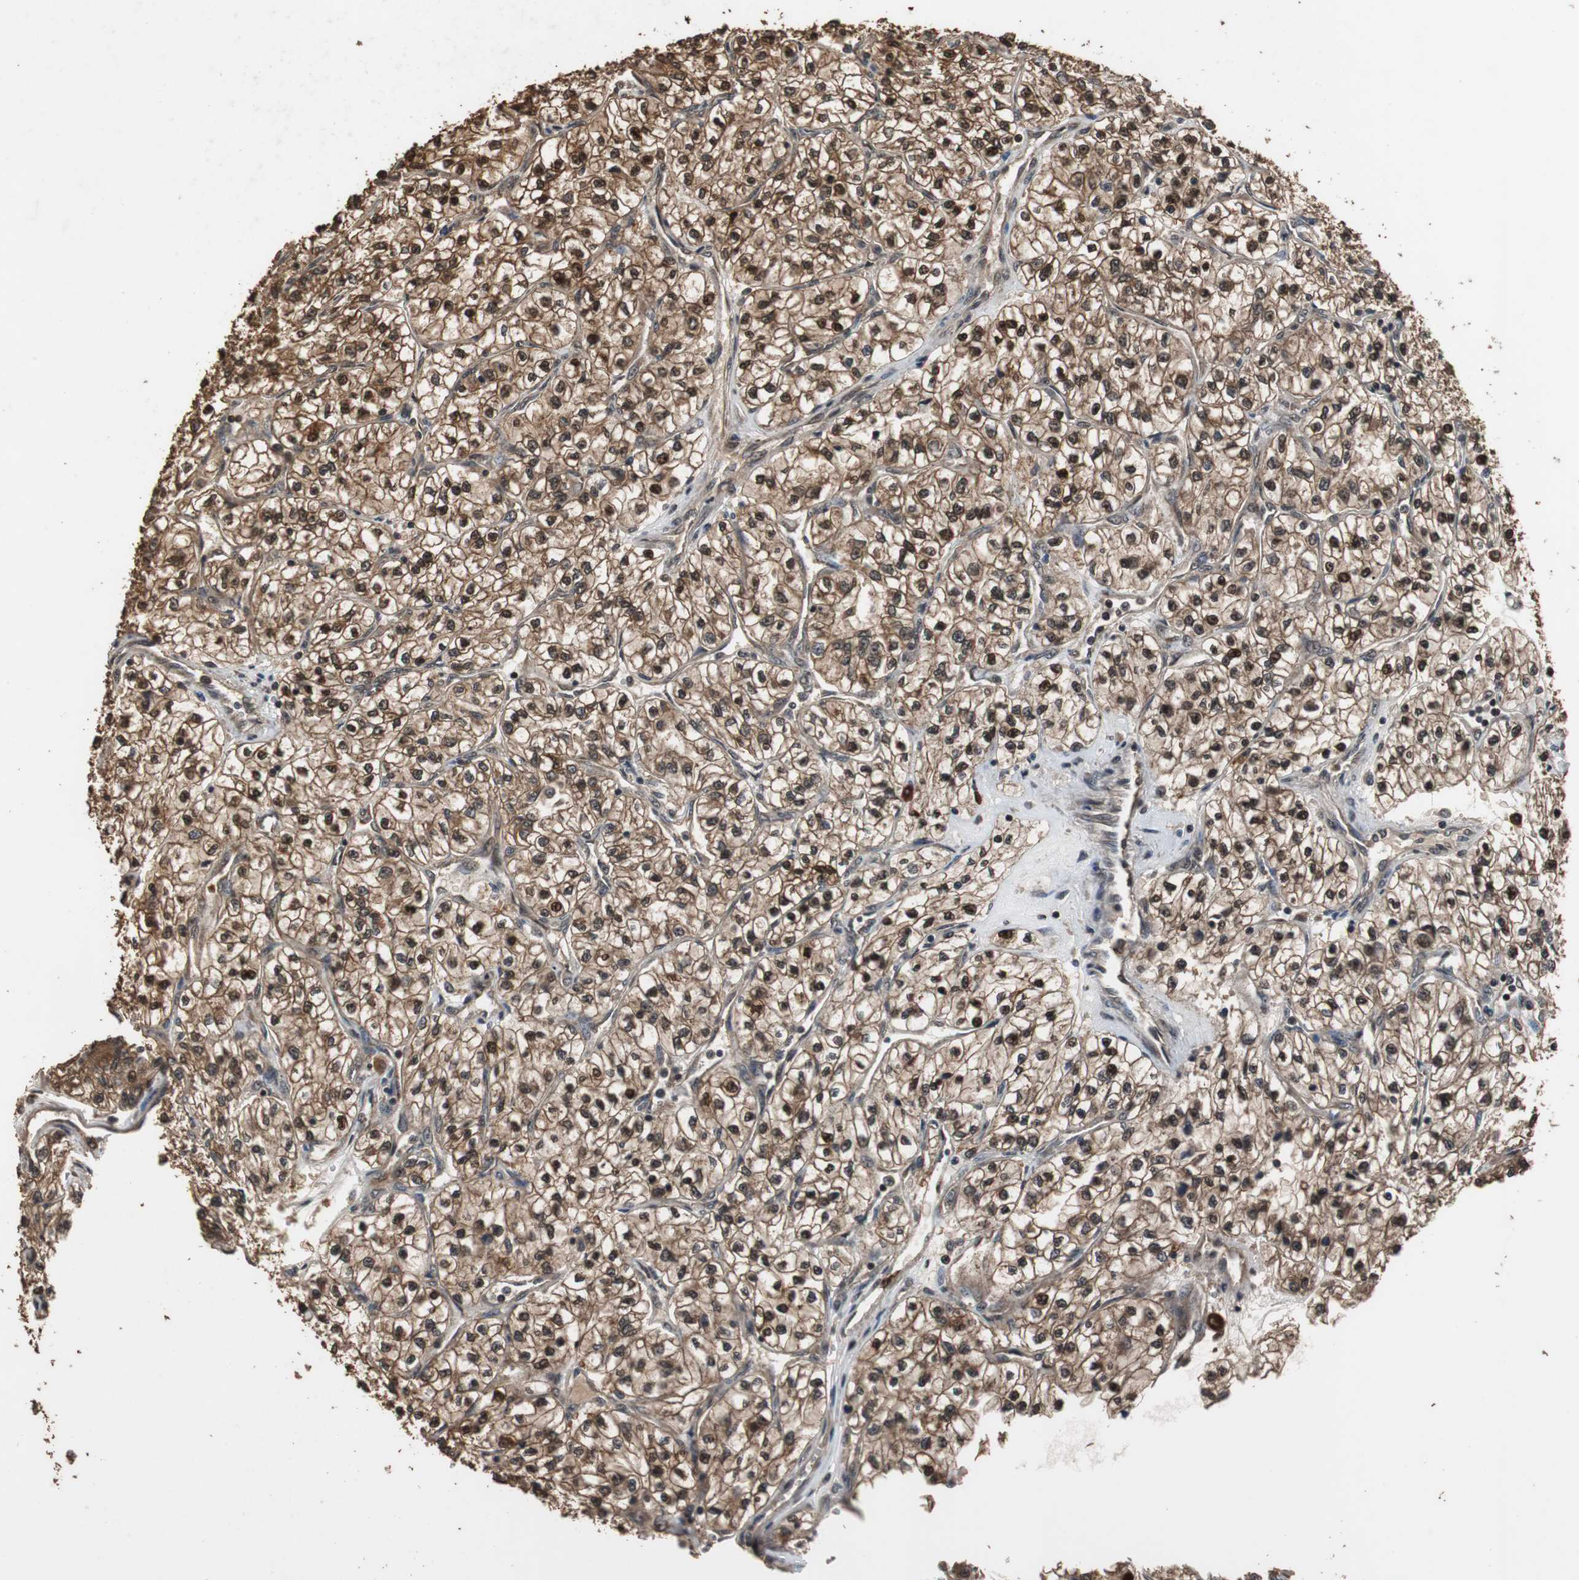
{"staining": {"intensity": "strong", "quantity": ">75%", "location": "cytoplasmic/membranous,nuclear"}, "tissue": "renal cancer", "cell_type": "Tumor cells", "image_type": "cancer", "snomed": [{"axis": "morphology", "description": "Adenocarcinoma, NOS"}, {"axis": "topography", "description": "Kidney"}], "caption": "Strong cytoplasmic/membranous and nuclear staining is identified in about >75% of tumor cells in adenocarcinoma (renal). The protein of interest is stained brown, and the nuclei are stained in blue (DAB (3,3'-diaminobenzidine) IHC with brightfield microscopy, high magnification).", "gene": "ZNF18", "patient": {"sex": "female", "age": 57}}